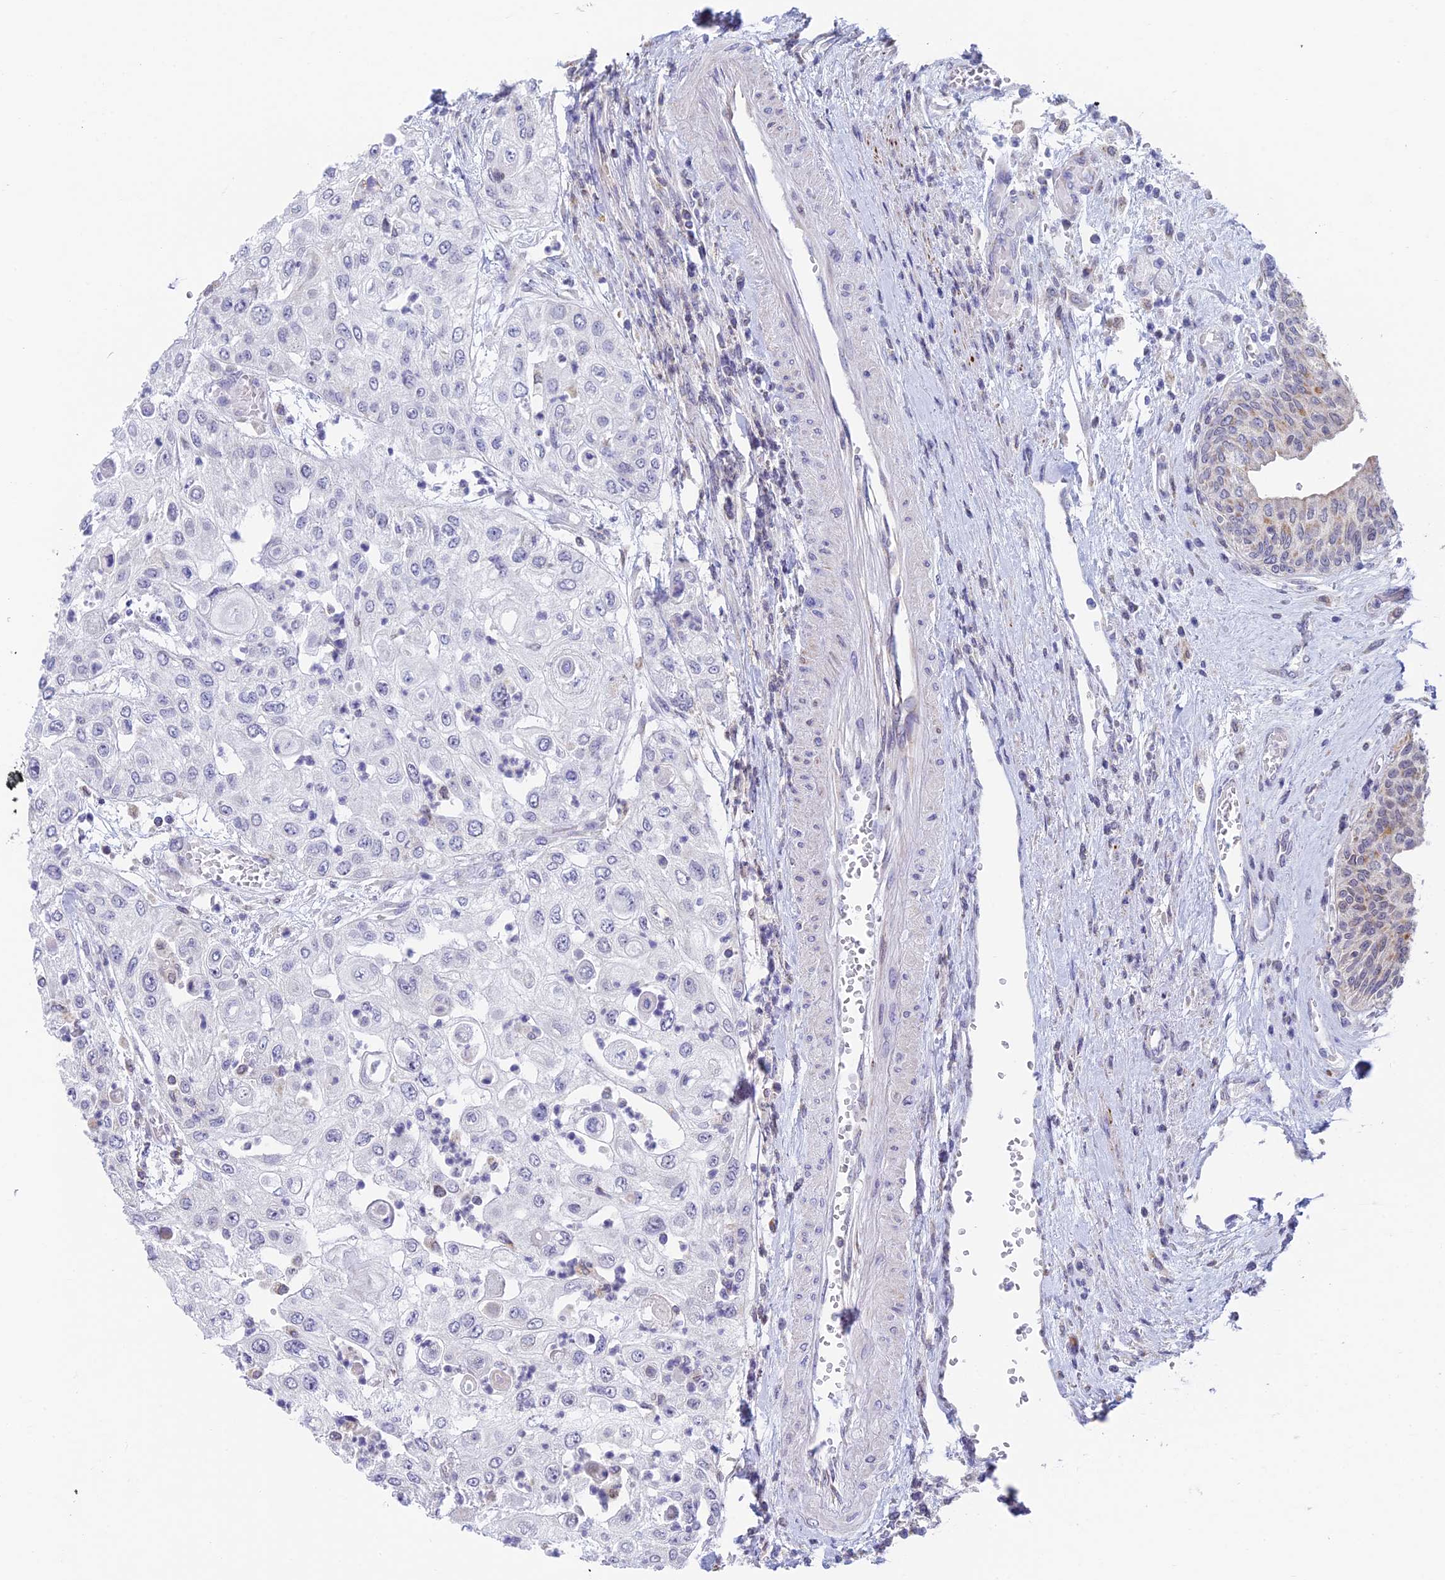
{"staining": {"intensity": "negative", "quantity": "none", "location": "none"}, "tissue": "urothelial cancer", "cell_type": "Tumor cells", "image_type": "cancer", "snomed": [{"axis": "morphology", "description": "Urothelial carcinoma, High grade"}, {"axis": "topography", "description": "Urinary bladder"}], "caption": "A histopathology image of human urothelial cancer is negative for staining in tumor cells.", "gene": "REXO5", "patient": {"sex": "female", "age": 79}}